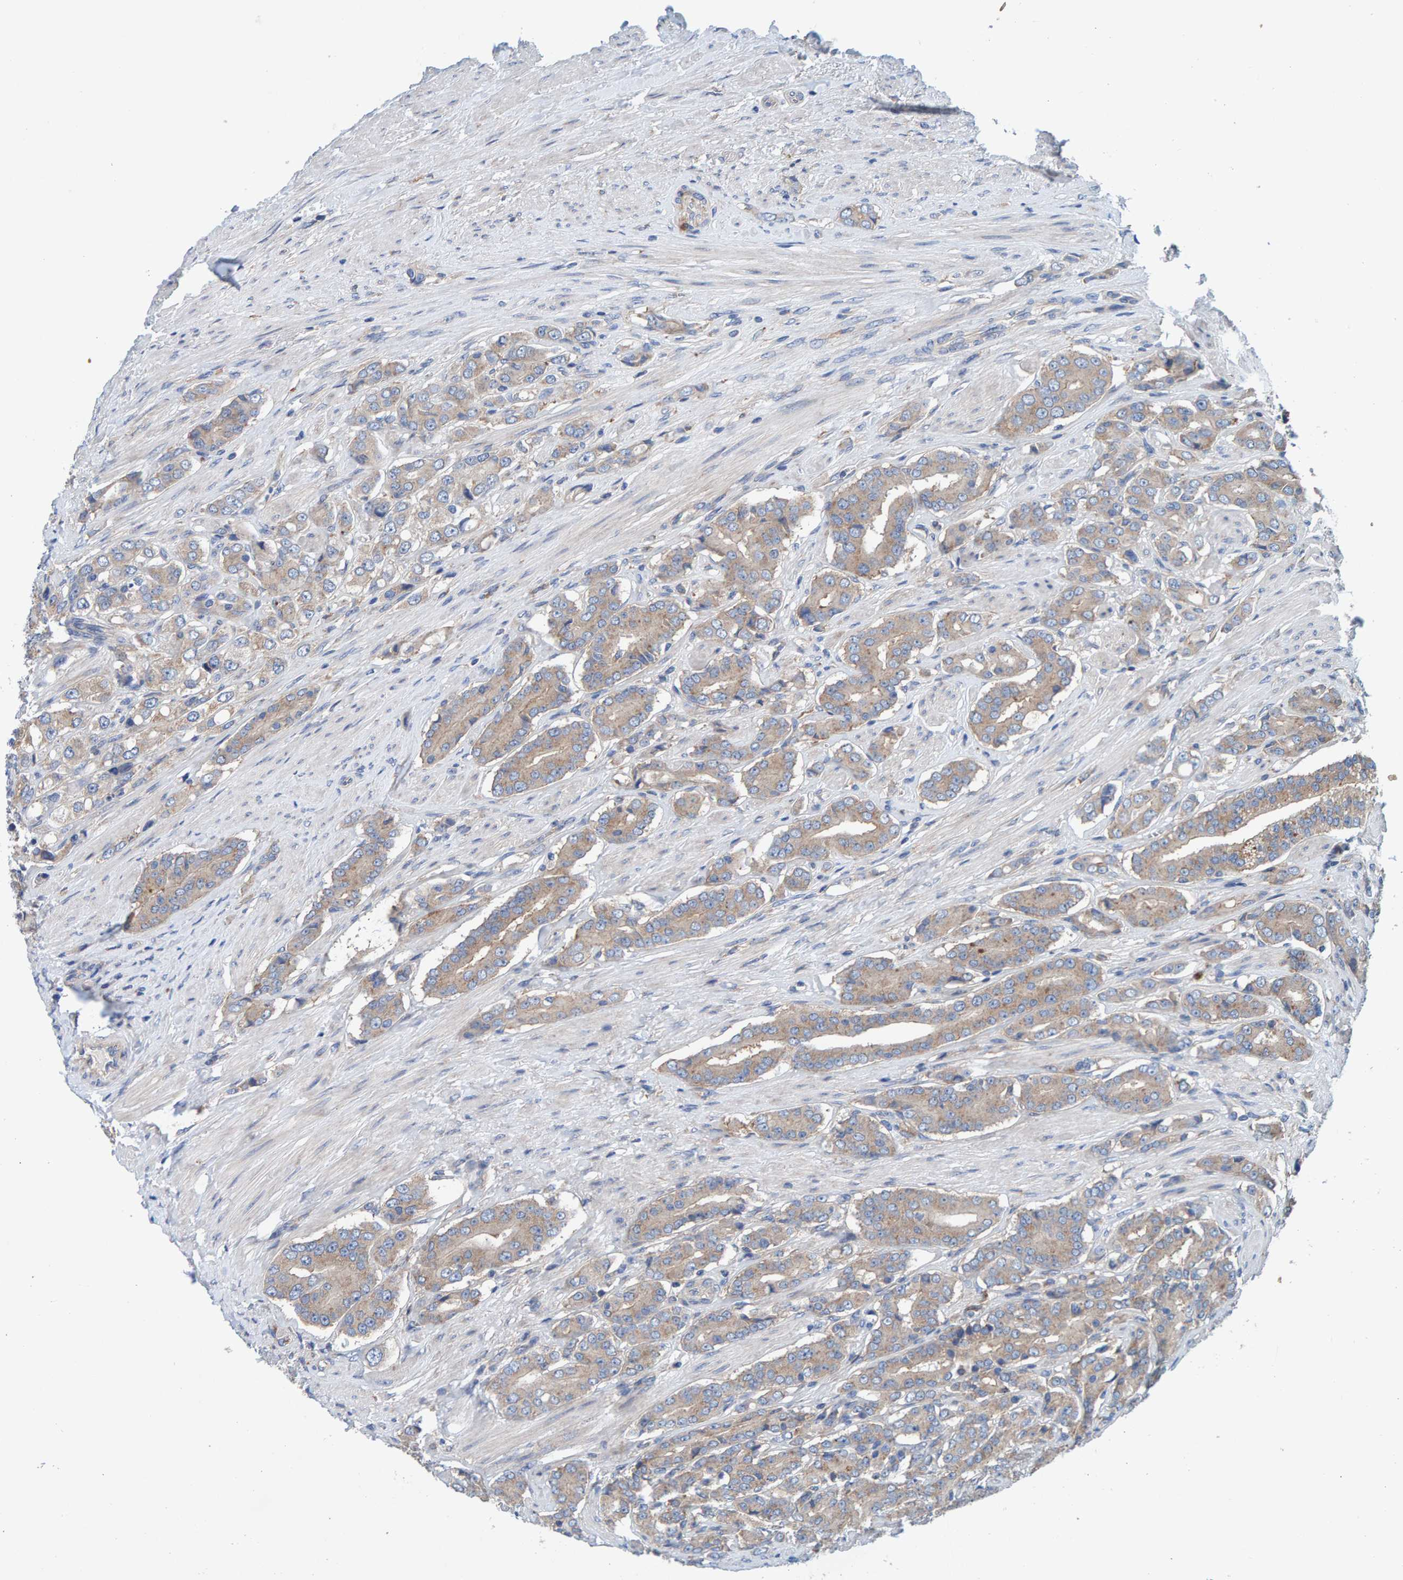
{"staining": {"intensity": "weak", "quantity": ">75%", "location": "cytoplasmic/membranous"}, "tissue": "prostate cancer", "cell_type": "Tumor cells", "image_type": "cancer", "snomed": [{"axis": "morphology", "description": "Adenocarcinoma, High grade"}, {"axis": "topography", "description": "Prostate"}], "caption": "DAB (3,3'-diaminobenzidine) immunohistochemical staining of human adenocarcinoma (high-grade) (prostate) reveals weak cytoplasmic/membranous protein expression in about >75% of tumor cells.", "gene": "MKLN1", "patient": {"sex": "male", "age": 71}}